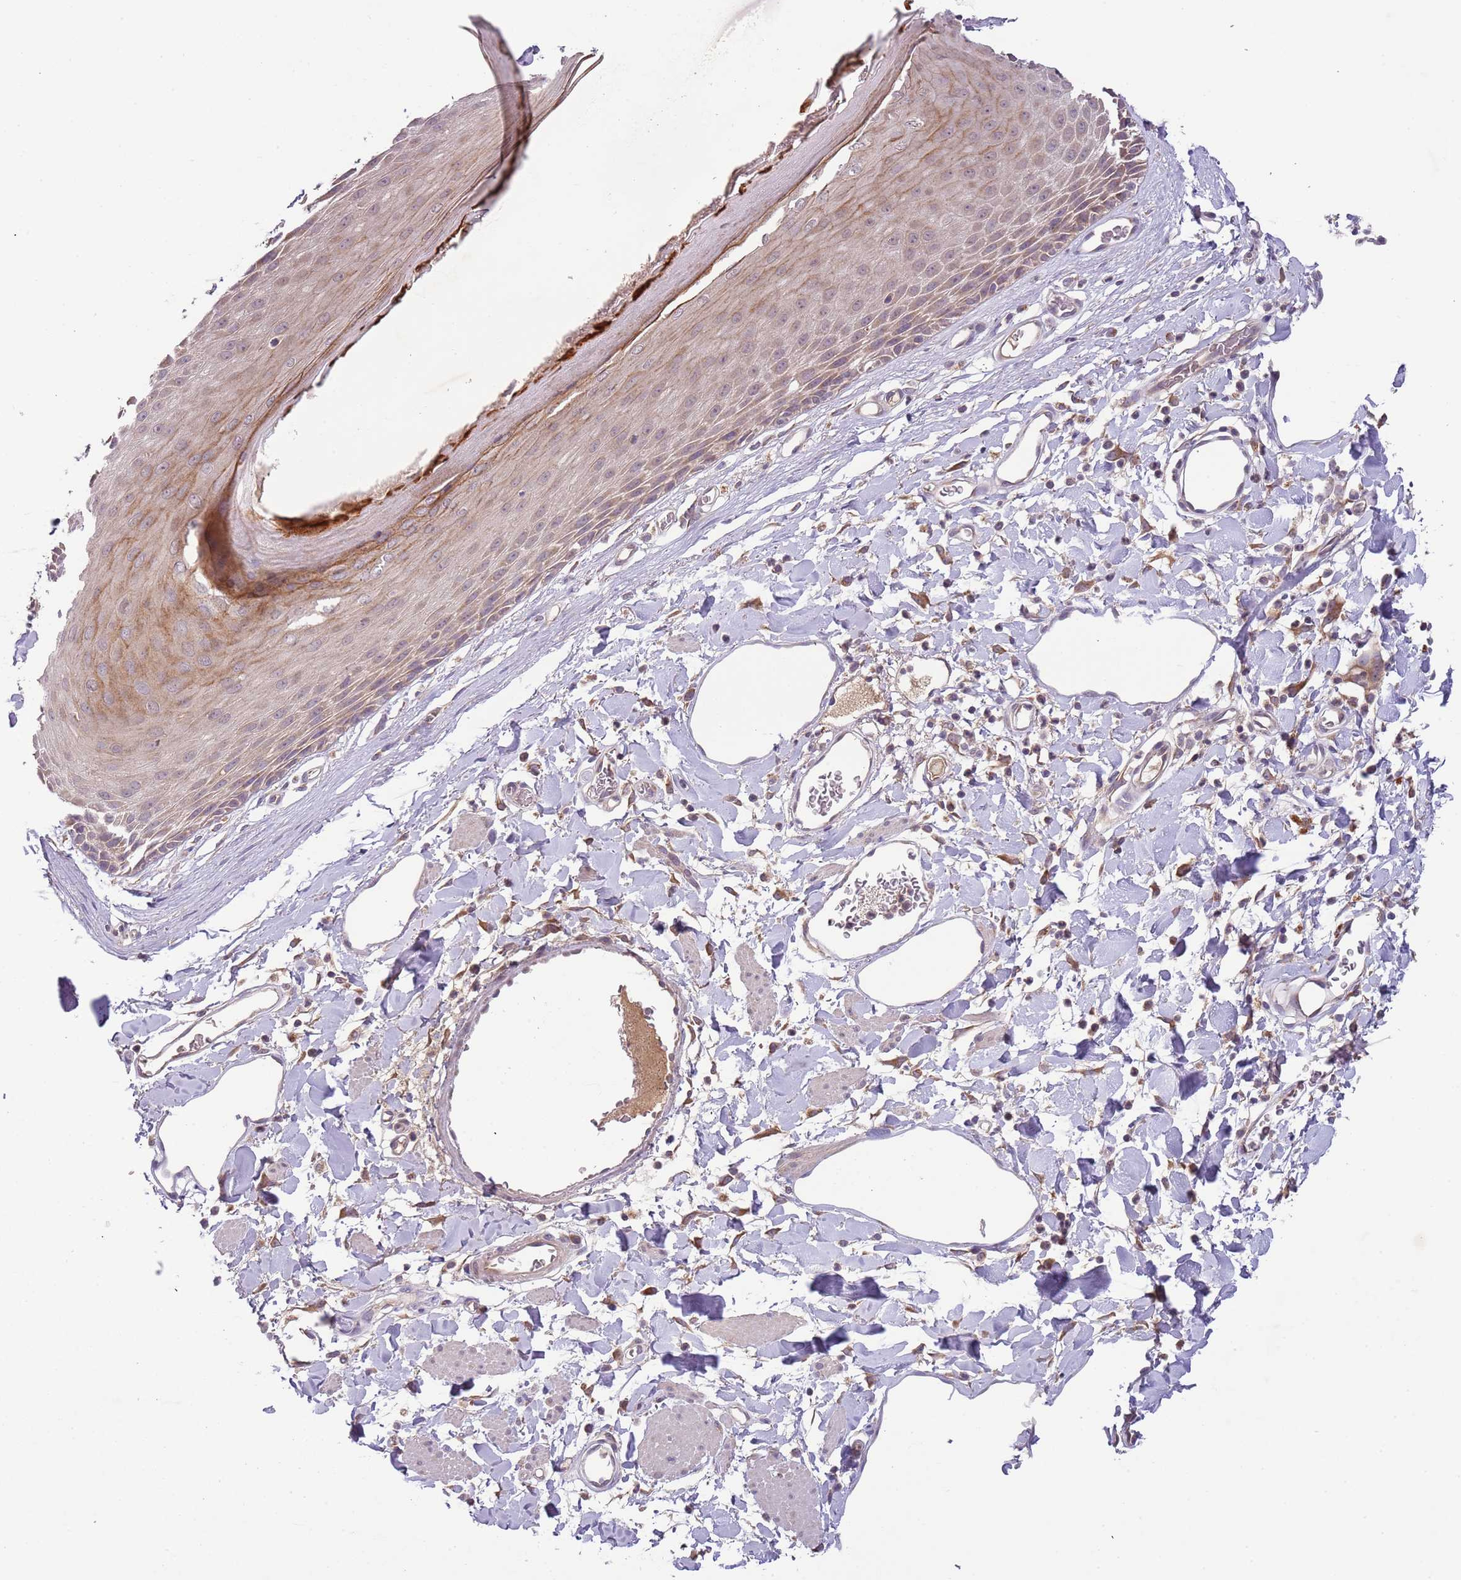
{"staining": {"intensity": "moderate", "quantity": "25%-75%", "location": "cytoplasmic/membranous"}, "tissue": "skin", "cell_type": "Epidermal cells", "image_type": "normal", "snomed": [{"axis": "morphology", "description": "Normal tissue, NOS"}, {"axis": "topography", "description": "Vulva"}], "caption": "Immunohistochemistry micrograph of unremarkable skin stained for a protein (brown), which exhibits medium levels of moderate cytoplasmic/membranous staining in about 25%-75% of epidermal cells.", "gene": "FECH", "patient": {"sex": "female", "age": 68}}